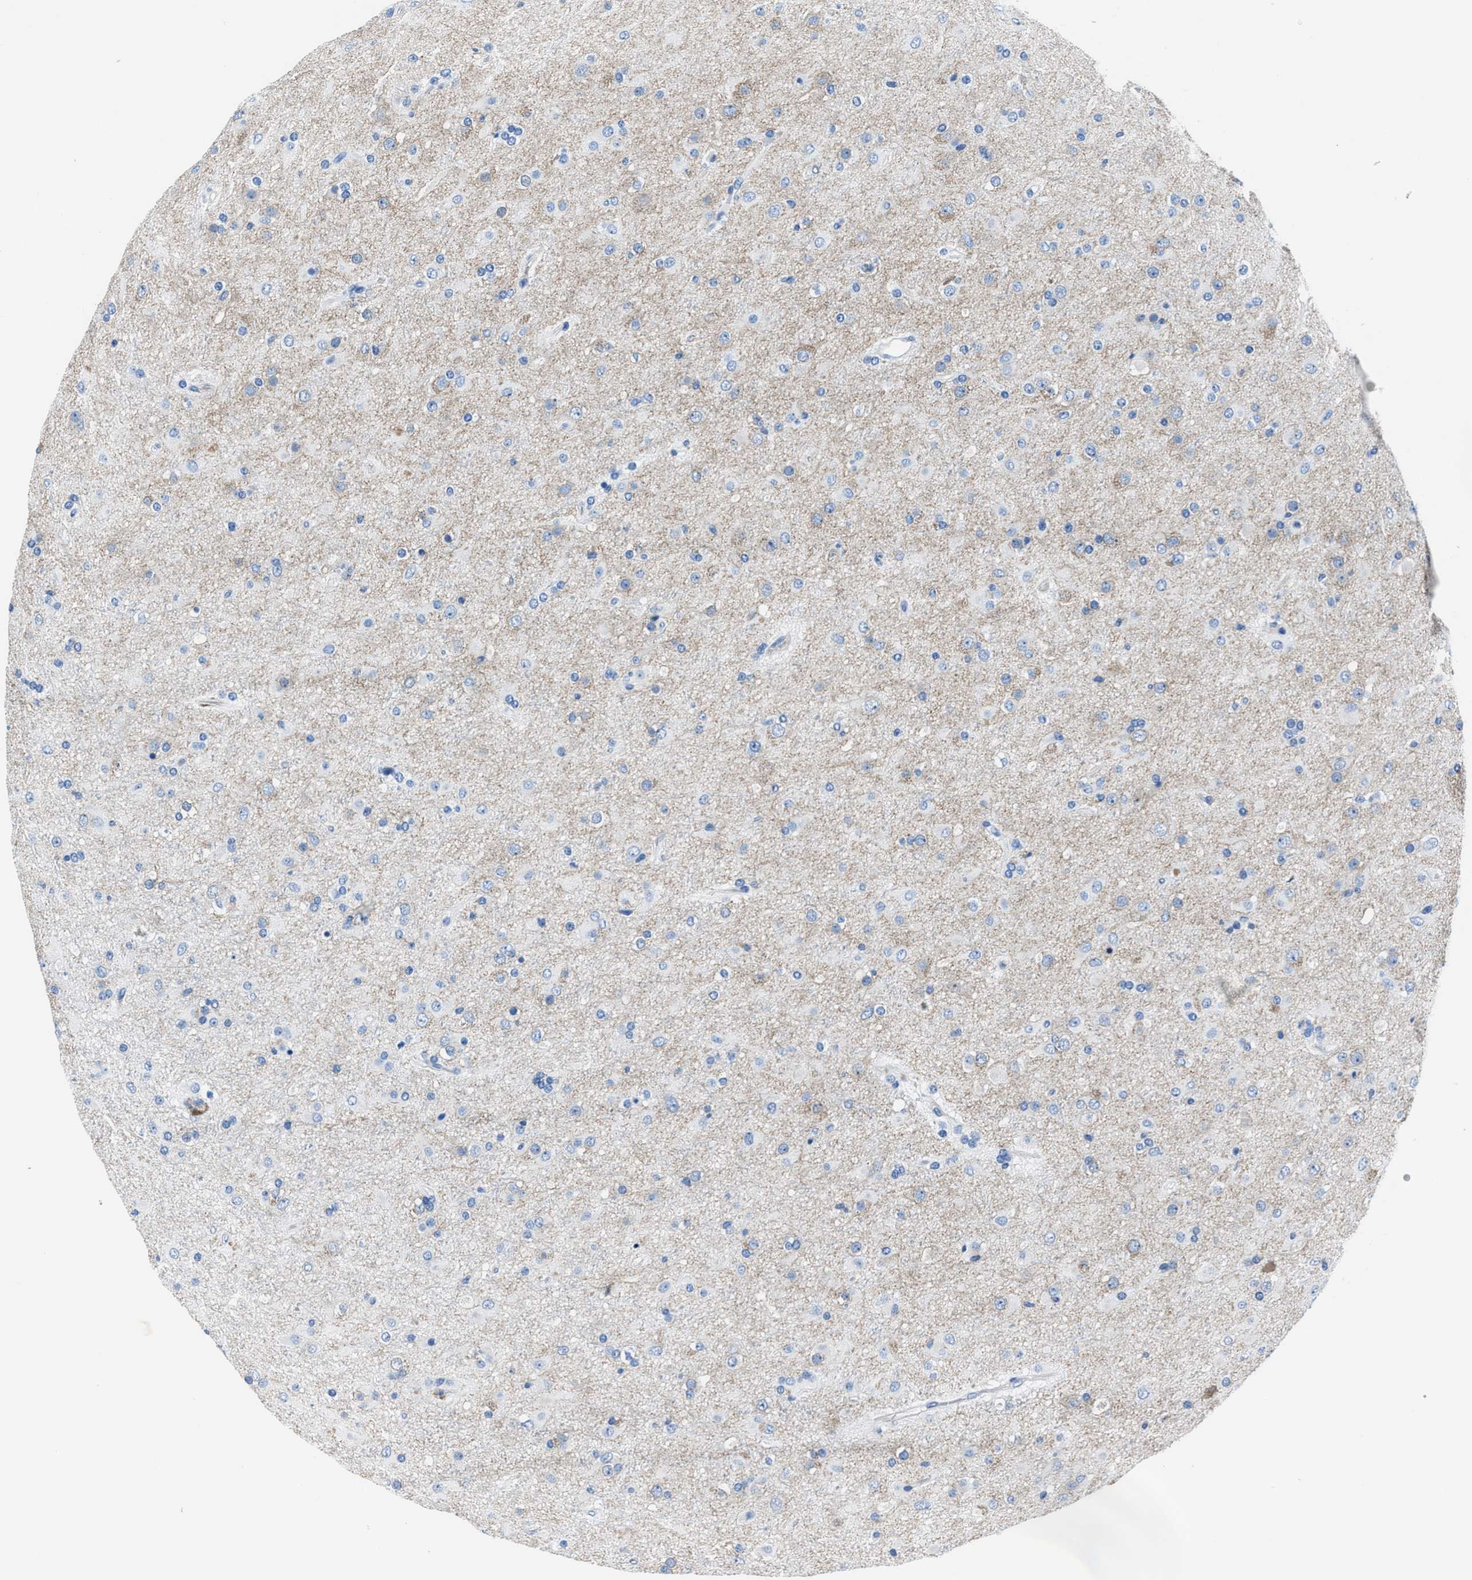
{"staining": {"intensity": "weak", "quantity": "<25%", "location": "cytoplasmic/membranous"}, "tissue": "glioma", "cell_type": "Tumor cells", "image_type": "cancer", "snomed": [{"axis": "morphology", "description": "Glioma, malignant, Low grade"}, {"axis": "topography", "description": "Brain"}], "caption": "Tumor cells are negative for protein expression in human low-grade glioma (malignant).", "gene": "LMO7", "patient": {"sex": "male", "age": 65}}